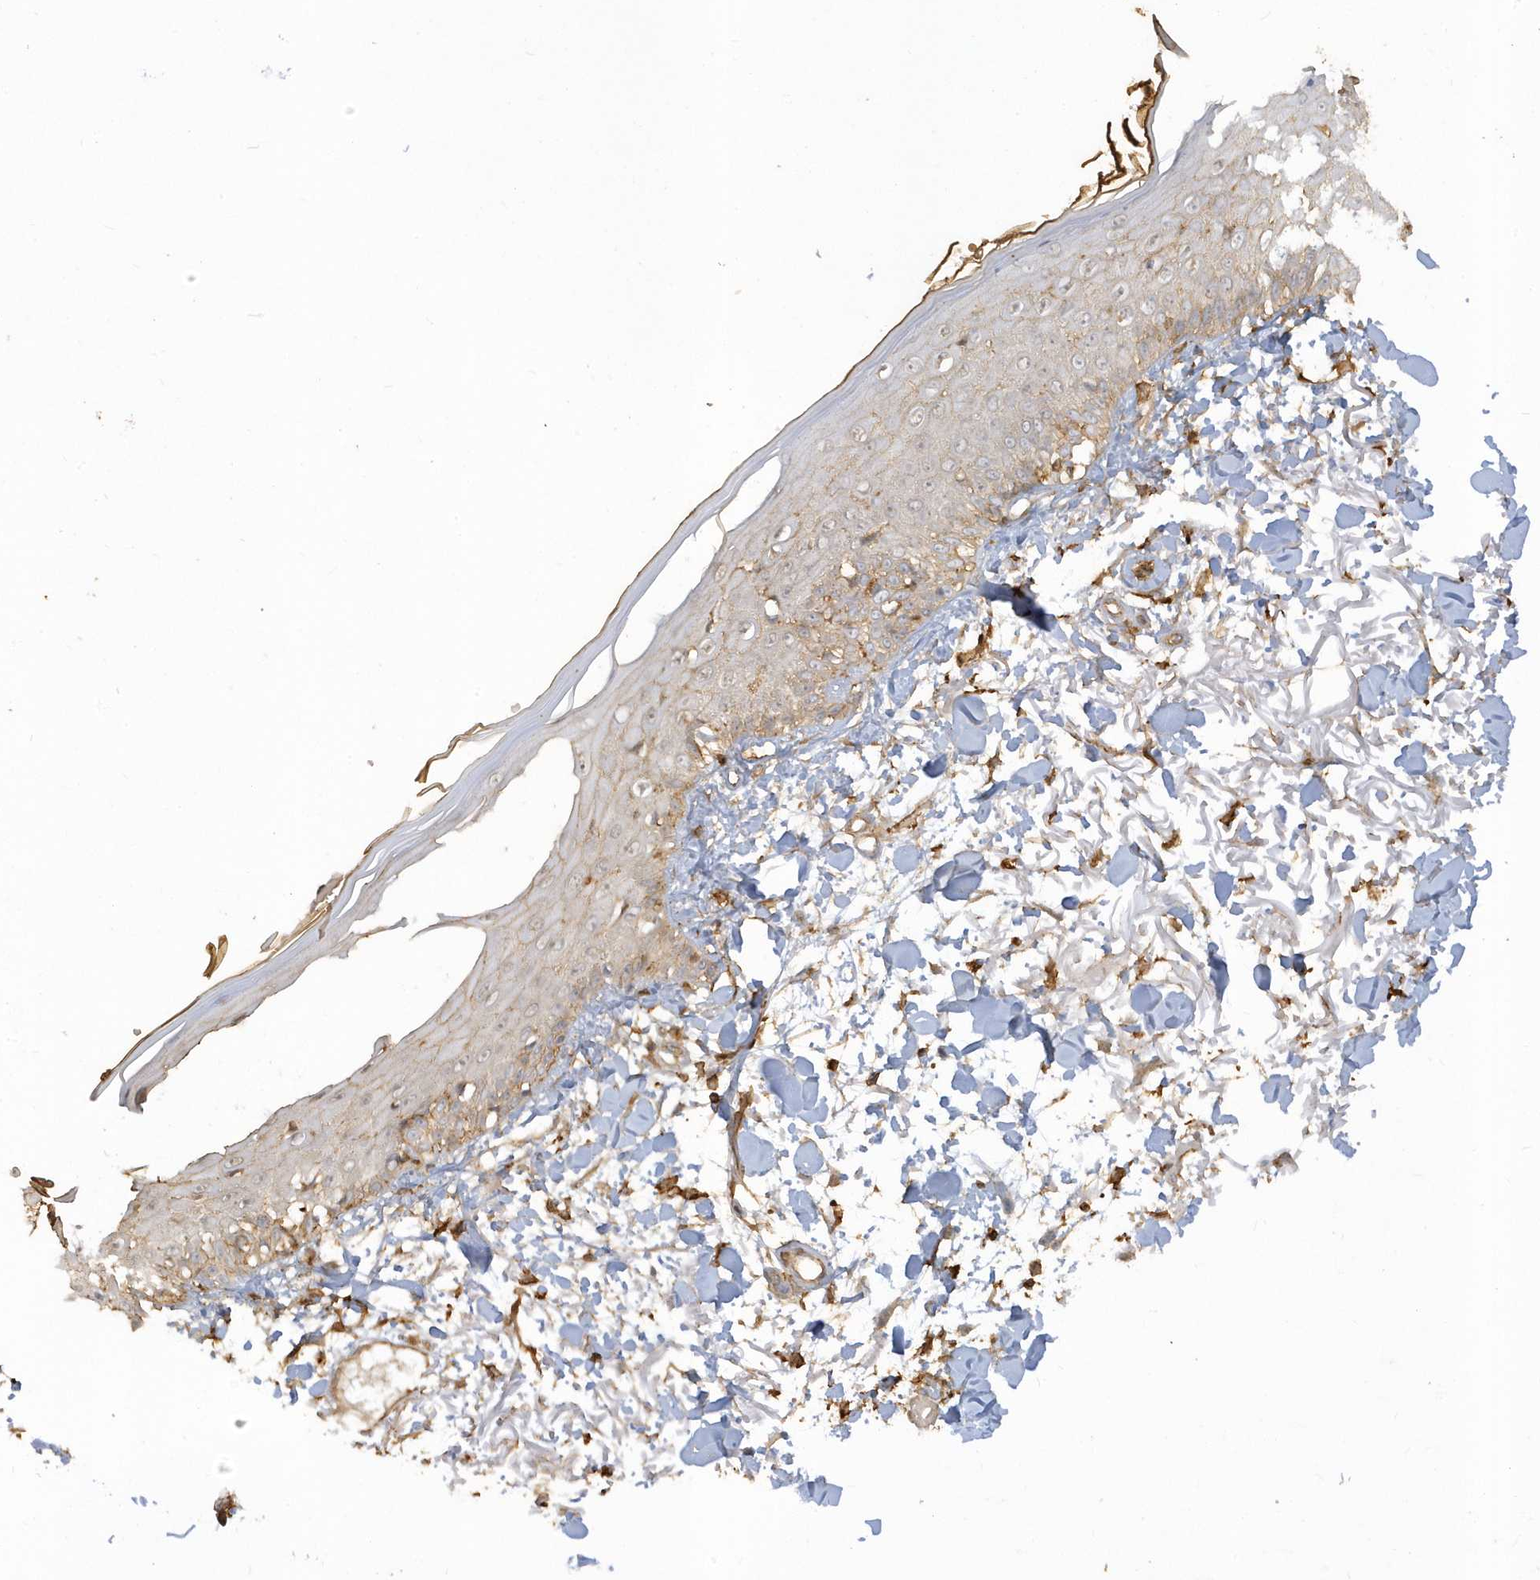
{"staining": {"intensity": "moderate", "quantity": ">75%", "location": "cytoplasmic/membranous"}, "tissue": "skin", "cell_type": "Fibroblasts", "image_type": "normal", "snomed": [{"axis": "morphology", "description": "Normal tissue, NOS"}, {"axis": "morphology", "description": "Squamous cell carcinoma, NOS"}, {"axis": "topography", "description": "Skin"}, {"axis": "topography", "description": "Peripheral nerve tissue"}], "caption": "Skin stained for a protein reveals moderate cytoplasmic/membranous positivity in fibroblasts. Using DAB (3,3'-diaminobenzidine) (brown) and hematoxylin (blue) stains, captured at high magnification using brightfield microscopy.", "gene": "ZBTB8A", "patient": {"sex": "male", "age": 83}}